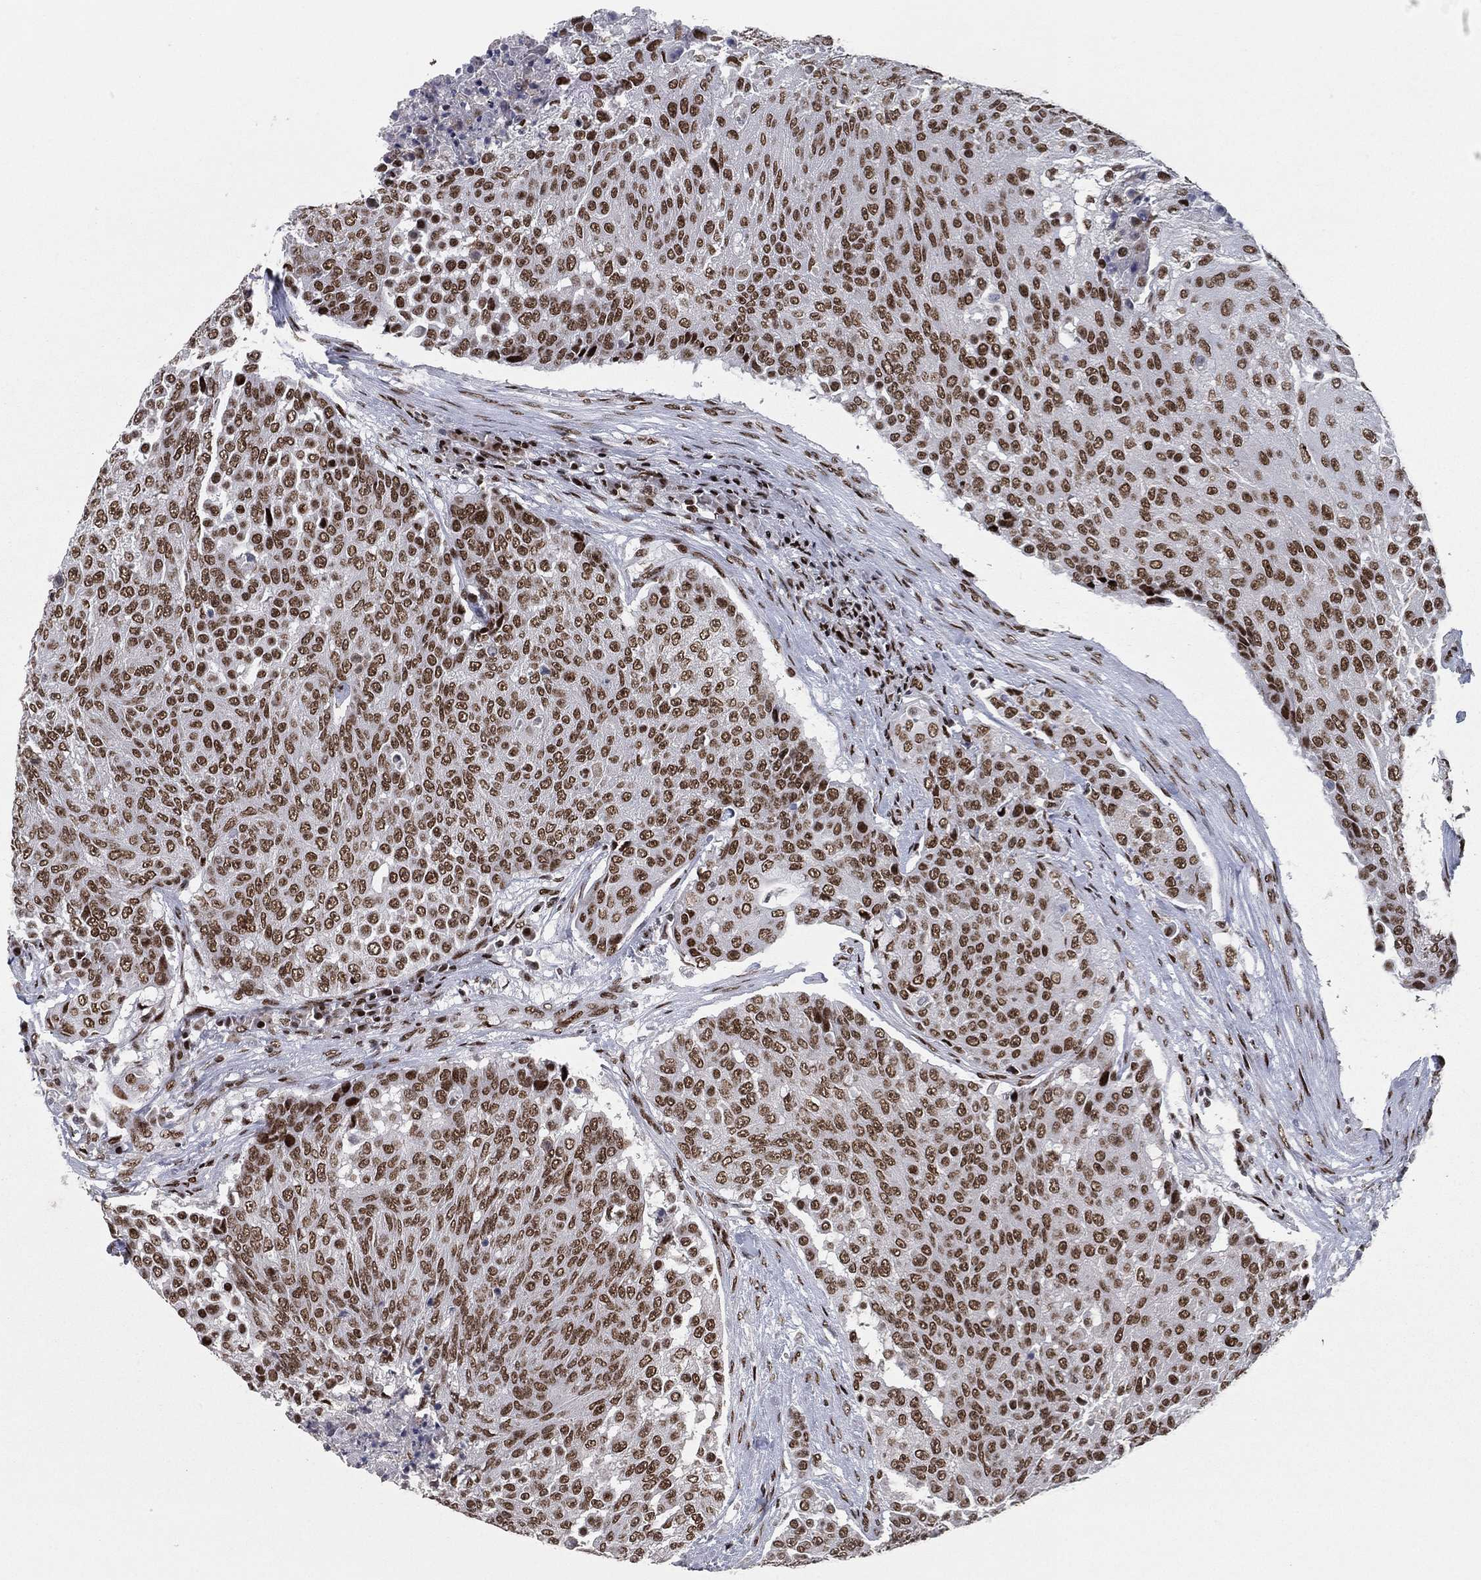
{"staining": {"intensity": "moderate", "quantity": ">75%", "location": "nuclear"}, "tissue": "urothelial cancer", "cell_type": "Tumor cells", "image_type": "cancer", "snomed": [{"axis": "morphology", "description": "Urothelial carcinoma, High grade"}, {"axis": "topography", "description": "Urinary bladder"}], "caption": "Brown immunohistochemical staining in urothelial carcinoma (high-grade) displays moderate nuclear expression in approximately >75% of tumor cells. The protein of interest is stained brown, and the nuclei are stained in blue (DAB IHC with brightfield microscopy, high magnification).", "gene": "RTF1", "patient": {"sex": "female", "age": 63}}